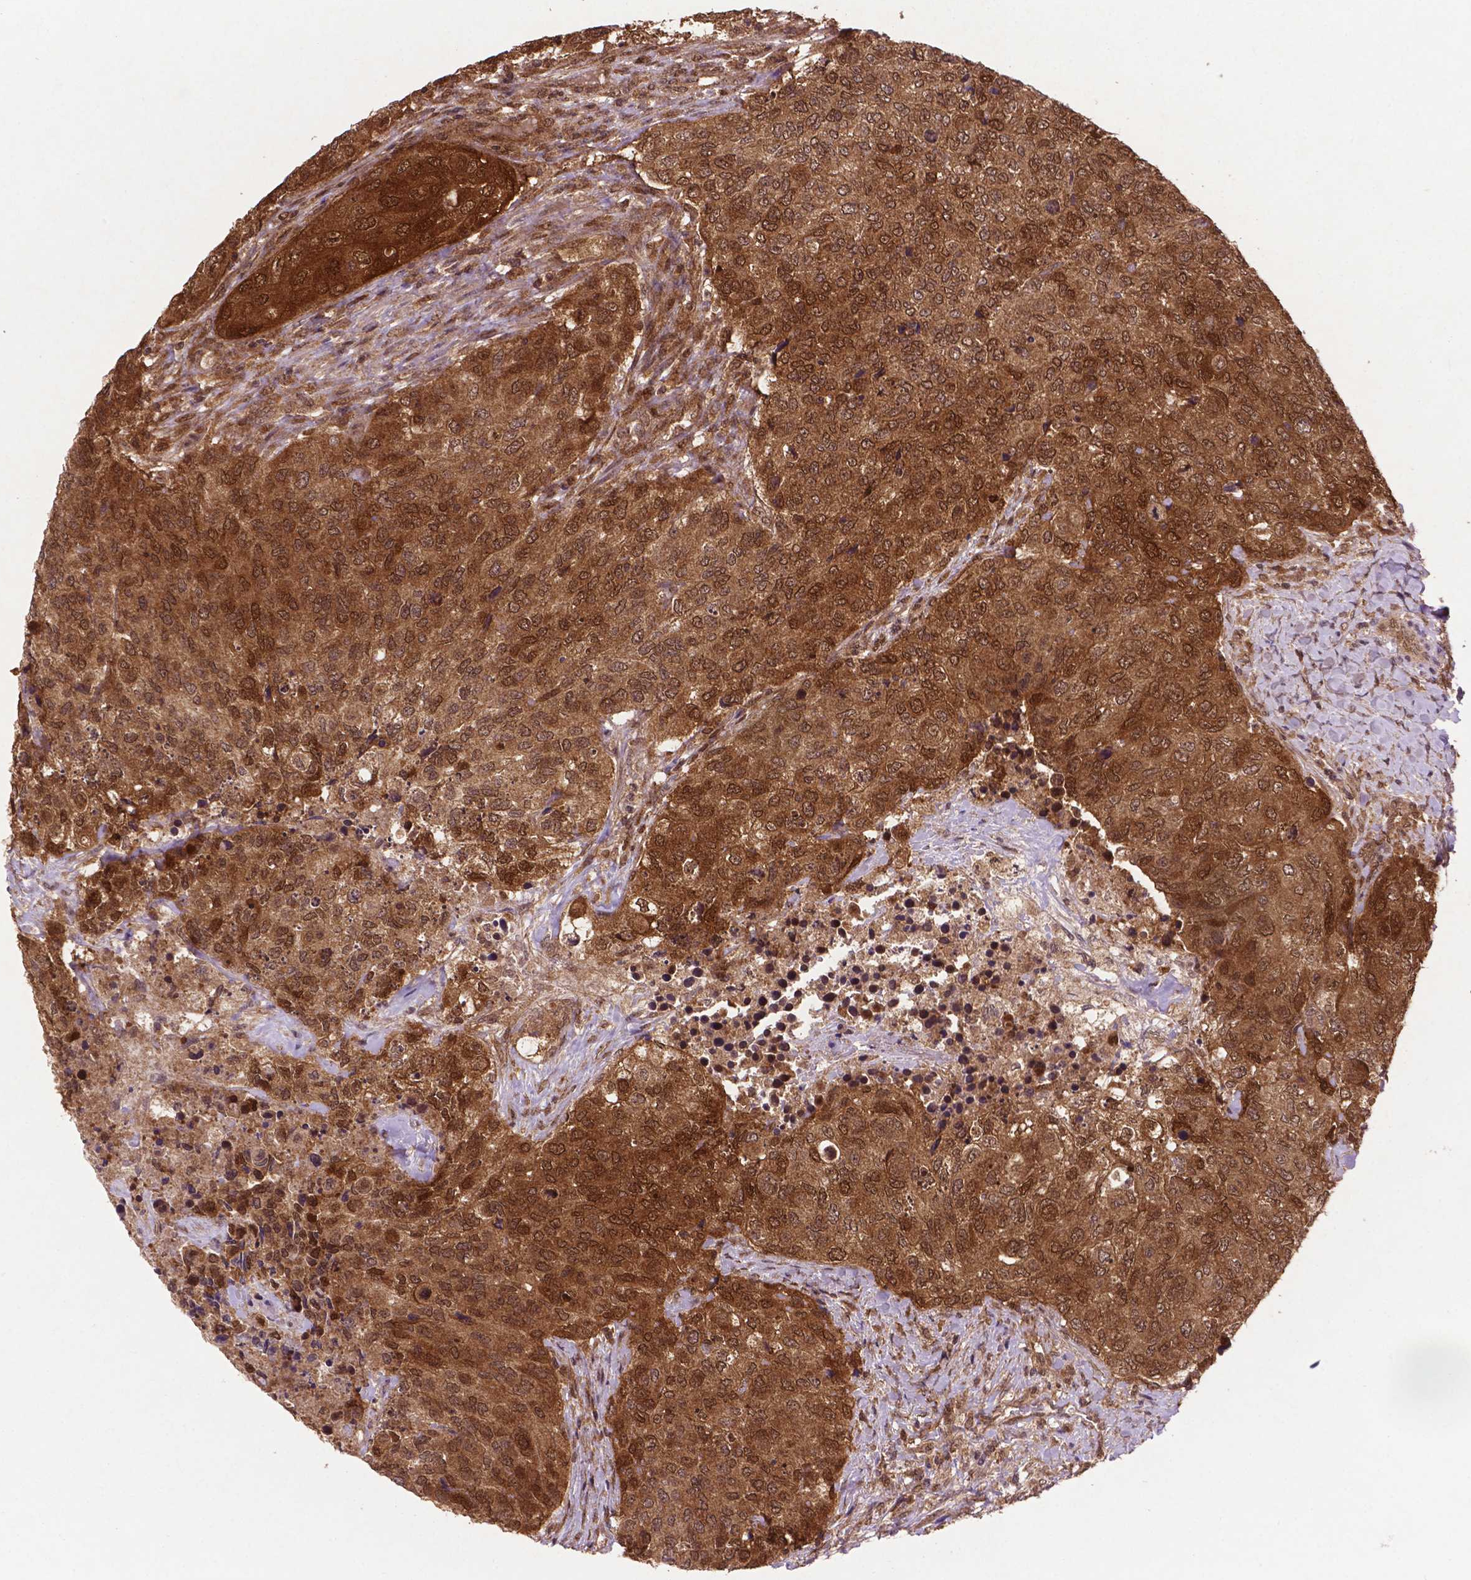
{"staining": {"intensity": "strong", "quantity": ">75%", "location": "cytoplasmic/membranous,nuclear"}, "tissue": "urothelial cancer", "cell_type": "Tumor cells", "image_type": "cancer", "snomed": [{"axis": "morphology", "description": "Urothelial carcinoma, High grade"}, {"axis": "topography", "description": "Urinary bladder"}], "caption": "Strong cytoplasmic/membranous and nuclear staining is appreciated in about >75% of tumor cells in urothelial cancer. The protein of interest is stained brown, and the nuclei are stained in blue (DAB (3,3'-diaminobenzidine) IHC with brightfield microscopy, high magnification).", "gene": "UBE2L6", "patient": {"sex": "female", "age": 78}}